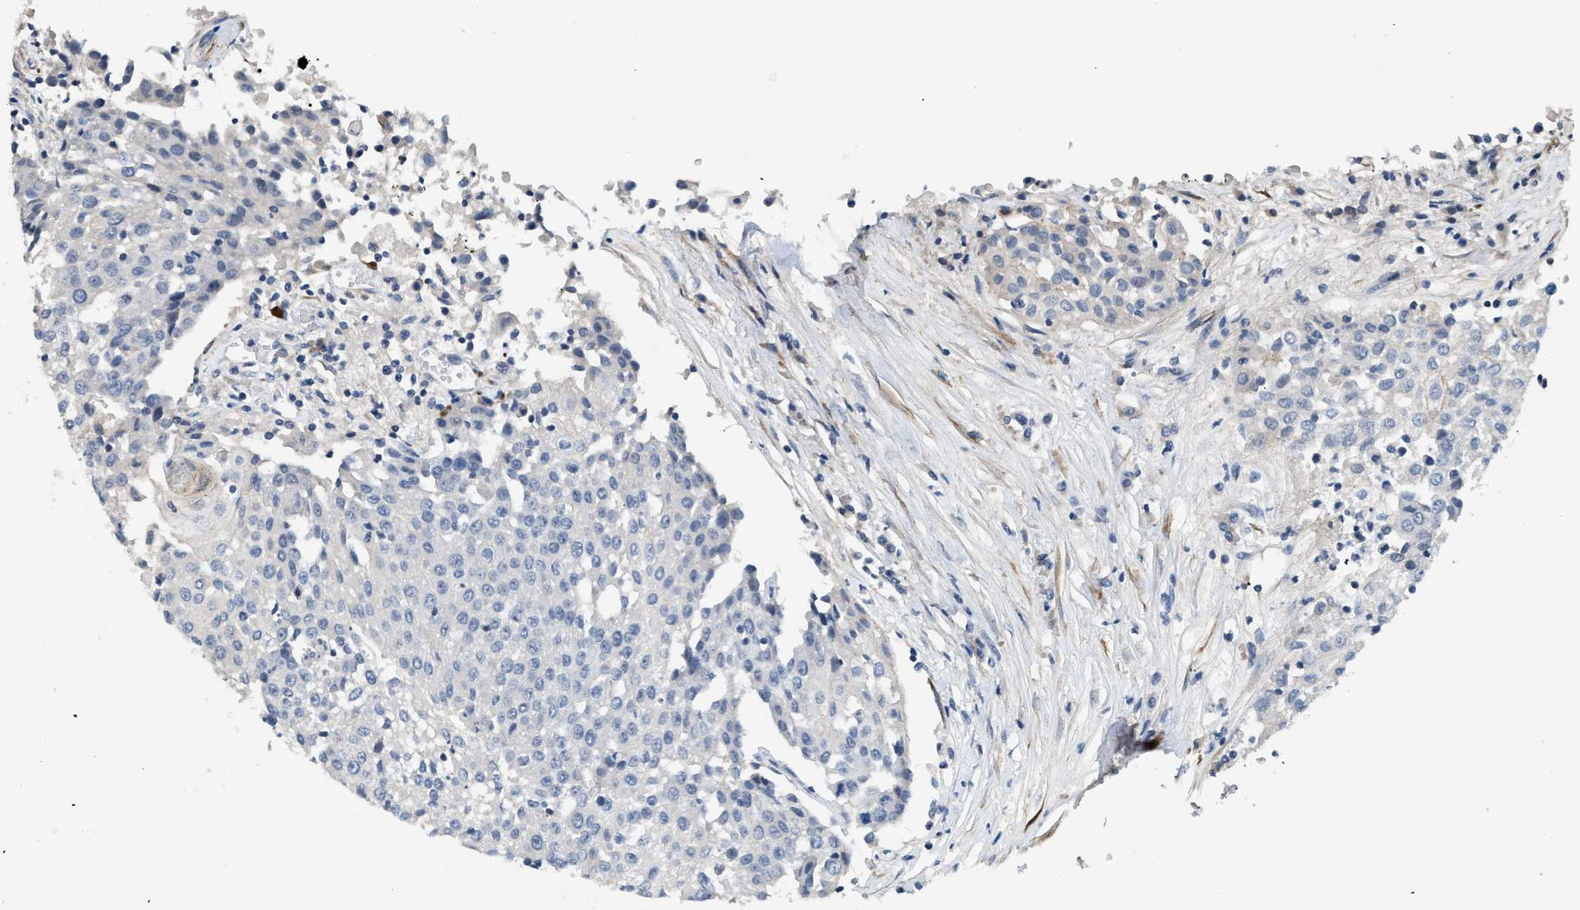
{"staining": {"intensity": "negative", "quantity": "none", "location": "none"}, "tissue": "urothelial cancer", "cell_type": "Tumor cells", "image_type": "cancer", "snomed": [{"axis": "morphology", "description": "Urothelial carcinoma, High grade"}, {"axis": "topography", "description": "Urinary bladder"}], "caption": "DAB immunohistochemical staining of urothelial cancer reveals no significant positivity in tumor cells.", "gene": "TMEM154", "patient": {"sex": "female", "age": 85}}